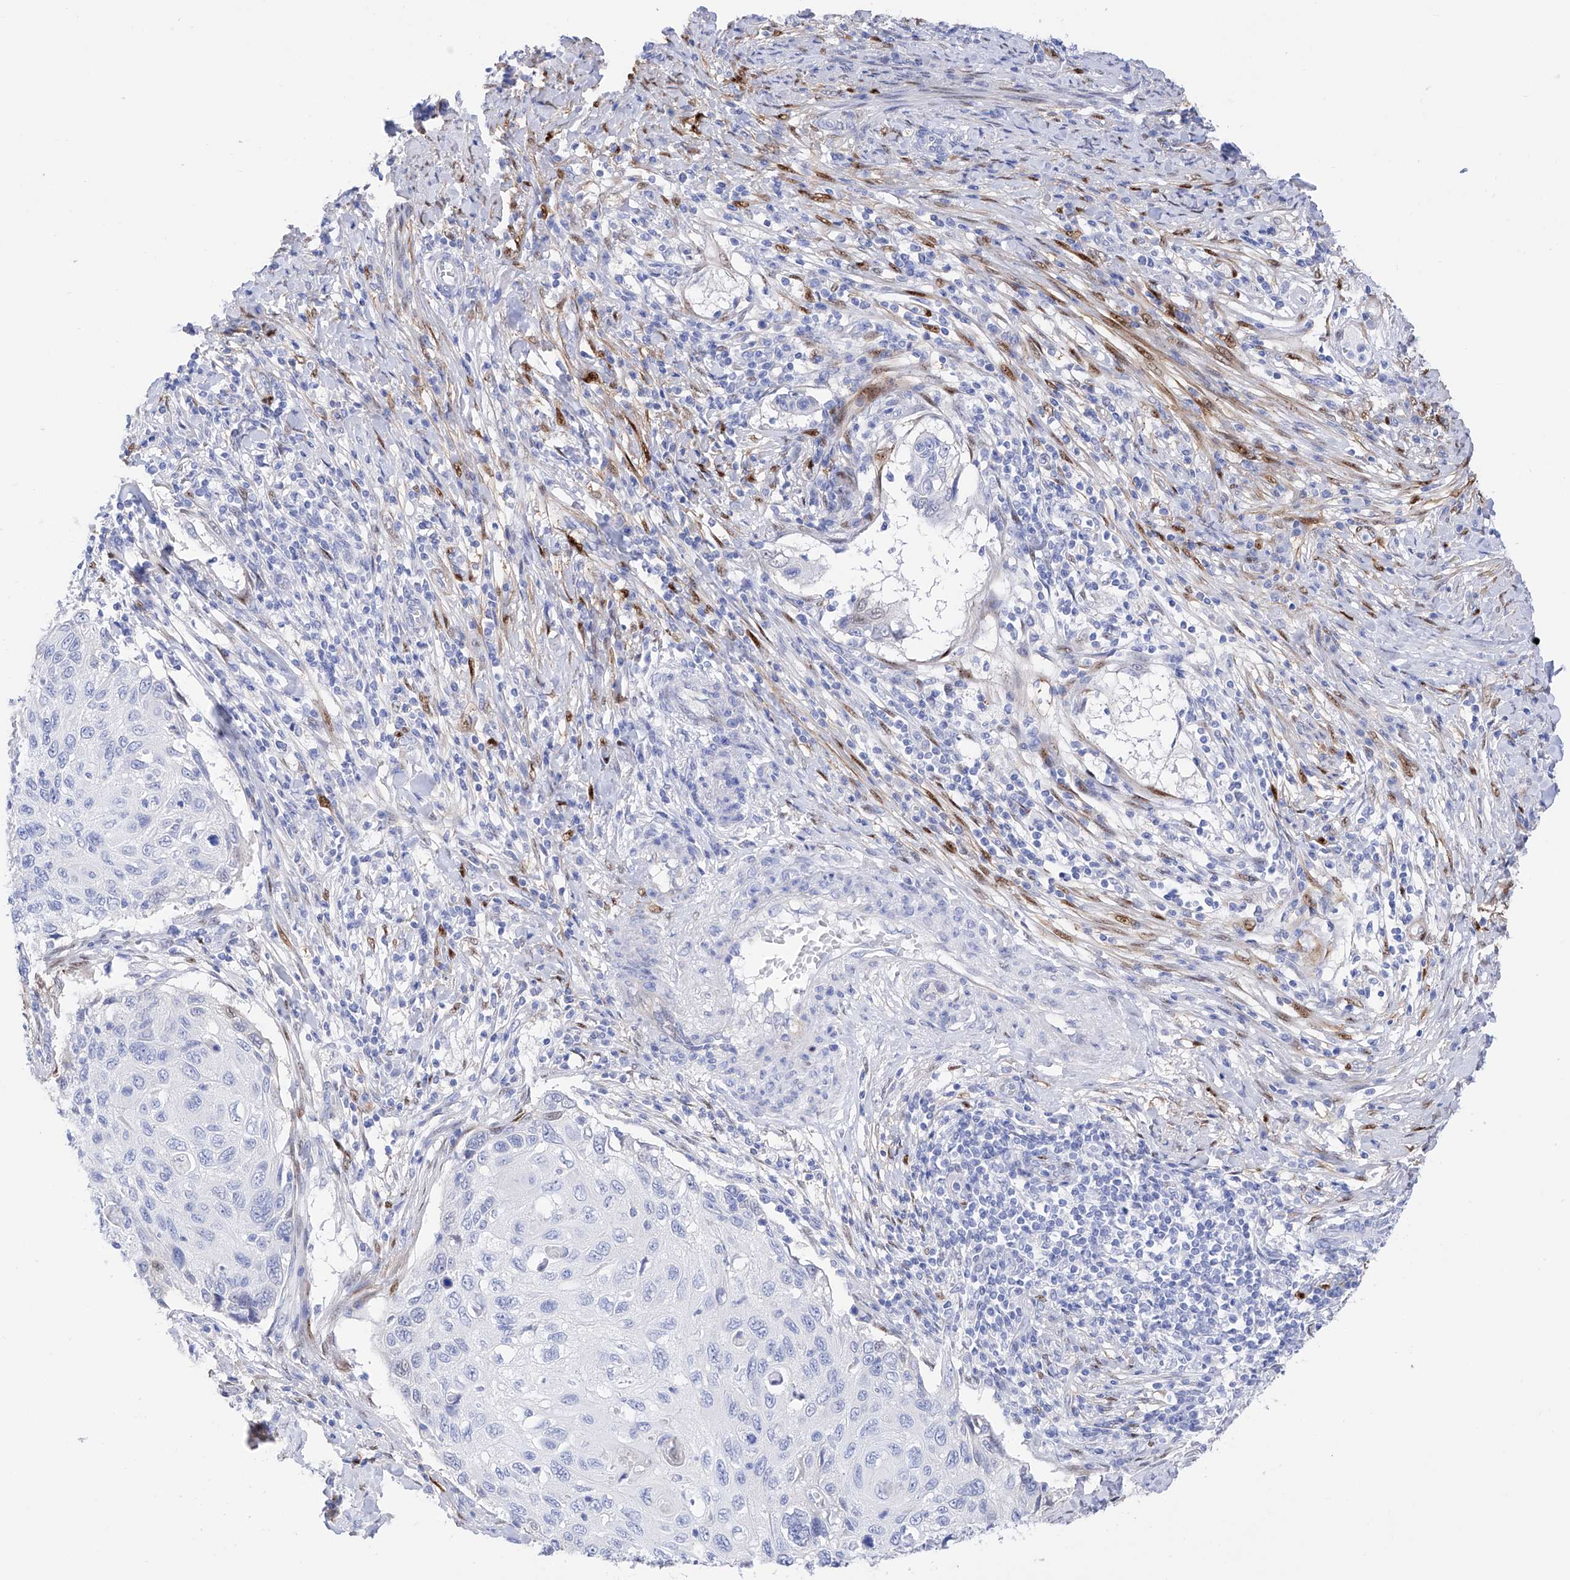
{"staining": {"intensity": "negative", "quantity": "none", "location": "none"}, "tissue": "cervical cancer", "cell_type": "Tumor cells", "image_type": "cancer", "snomed": [{"axis": "morphology", "description": "Squamous cell carcinoma, NOS"}, {"axis": "topography", "description": "Cervix"}], "caption": "Cervical cancer (squamous cell carcinoma) stained for a protein using immunohistochemistry (IHC) exhibits no positivity tumor cells.", "gene": "TRPC7", "patient": {"sex": "female", "age": 70}}